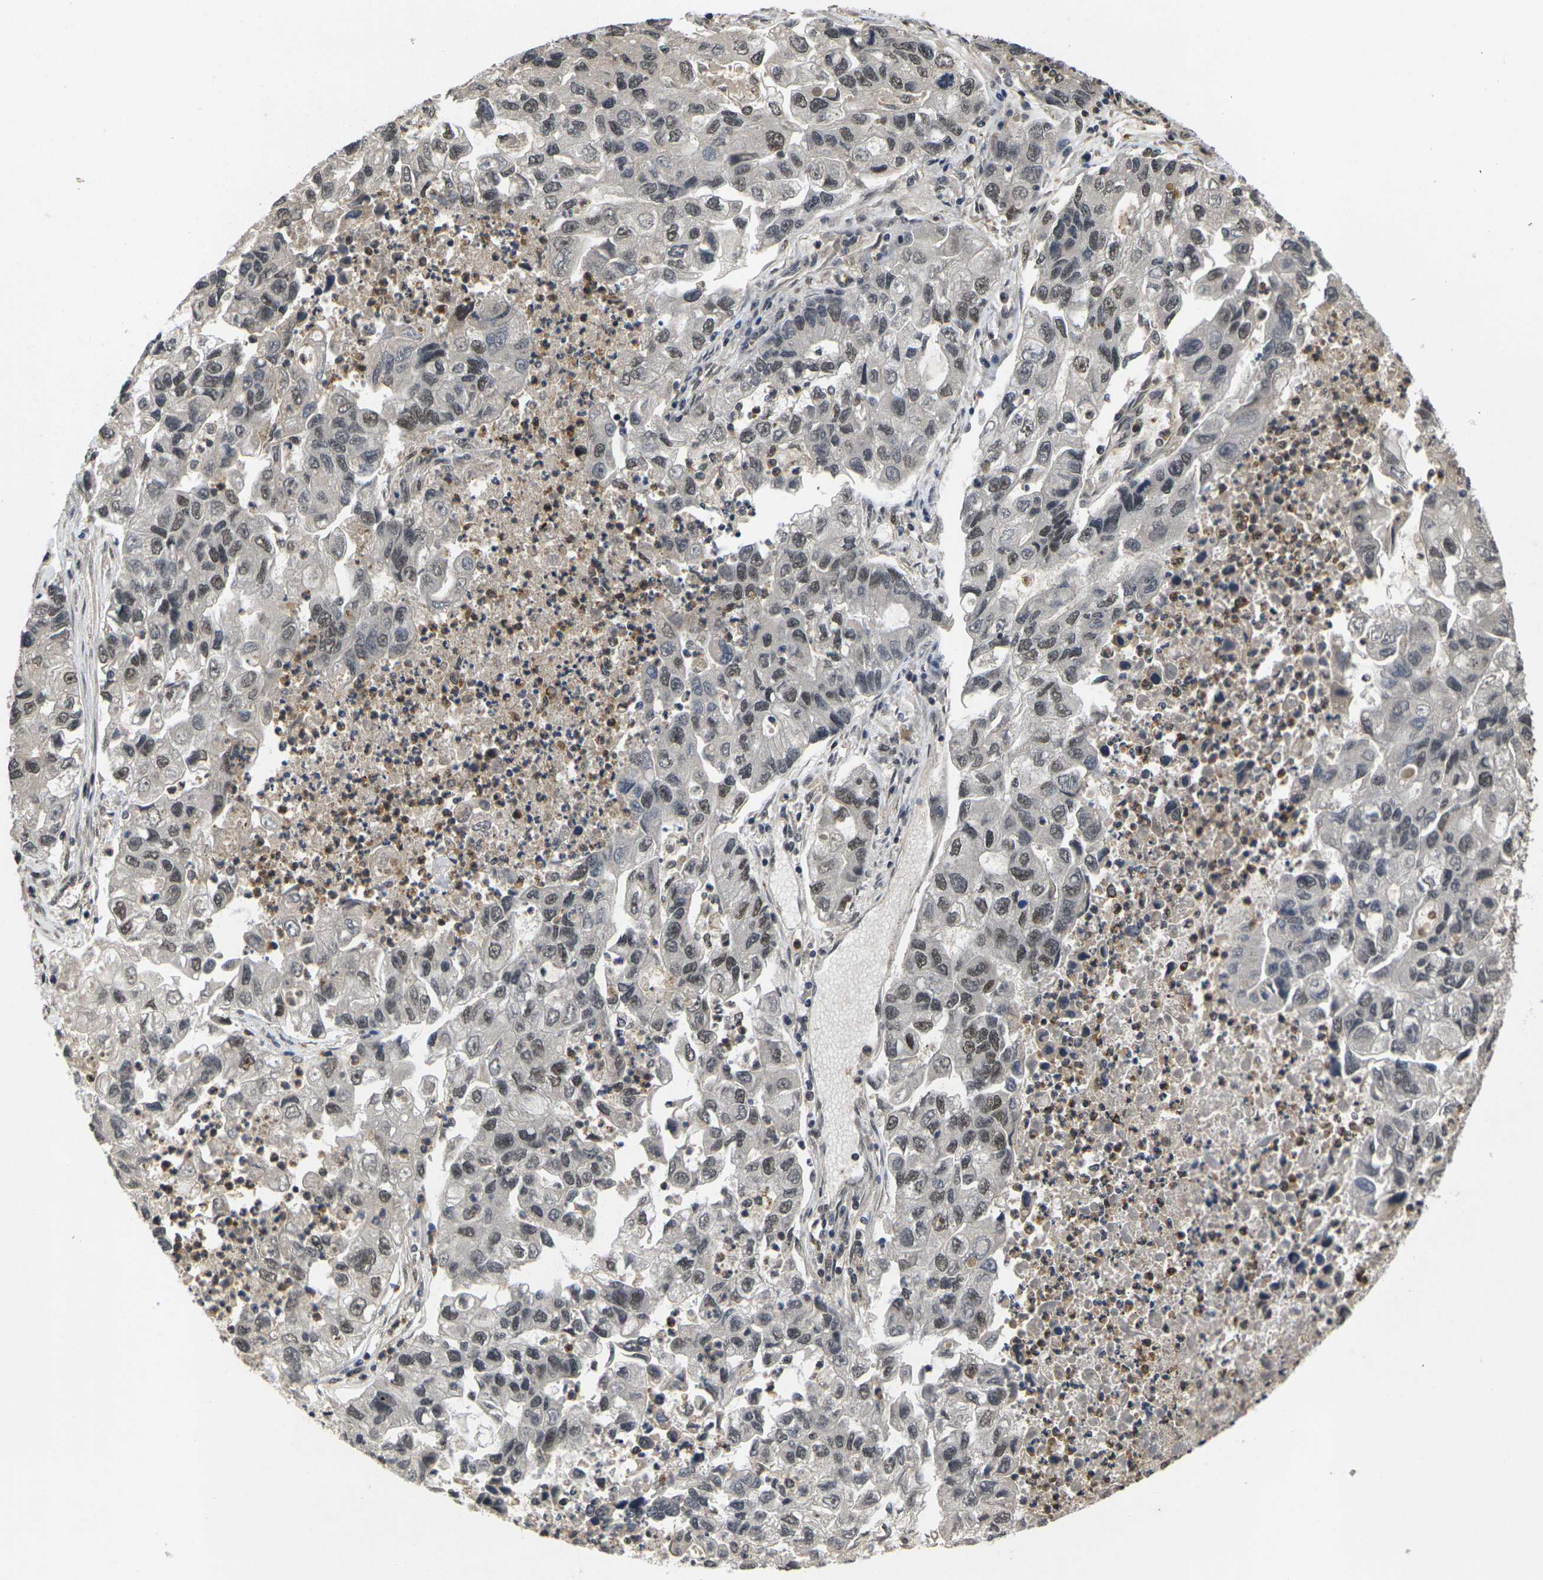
{"staining": {"intensity": "weak", "quantity": "25%-75%", "location": "nuclear"}, "tissue": "lung cancer", "cell_type": "Tumor cells", "image_type": "cancer", "snomed": [{"axis": "morphology", "description": "Adenocarcinoma, NOS"}, {"axis": "topography", "description": "Lung"}], "caption": "A histopathology image showing weak nuclear expression in about 25%-75% of tumor cells in lung cancer (adenocarcinoma), as visualized by brown immunohistochemical staining.", "gene": "GTF2E1", "patient": {"sex": "female", "age": 51}}